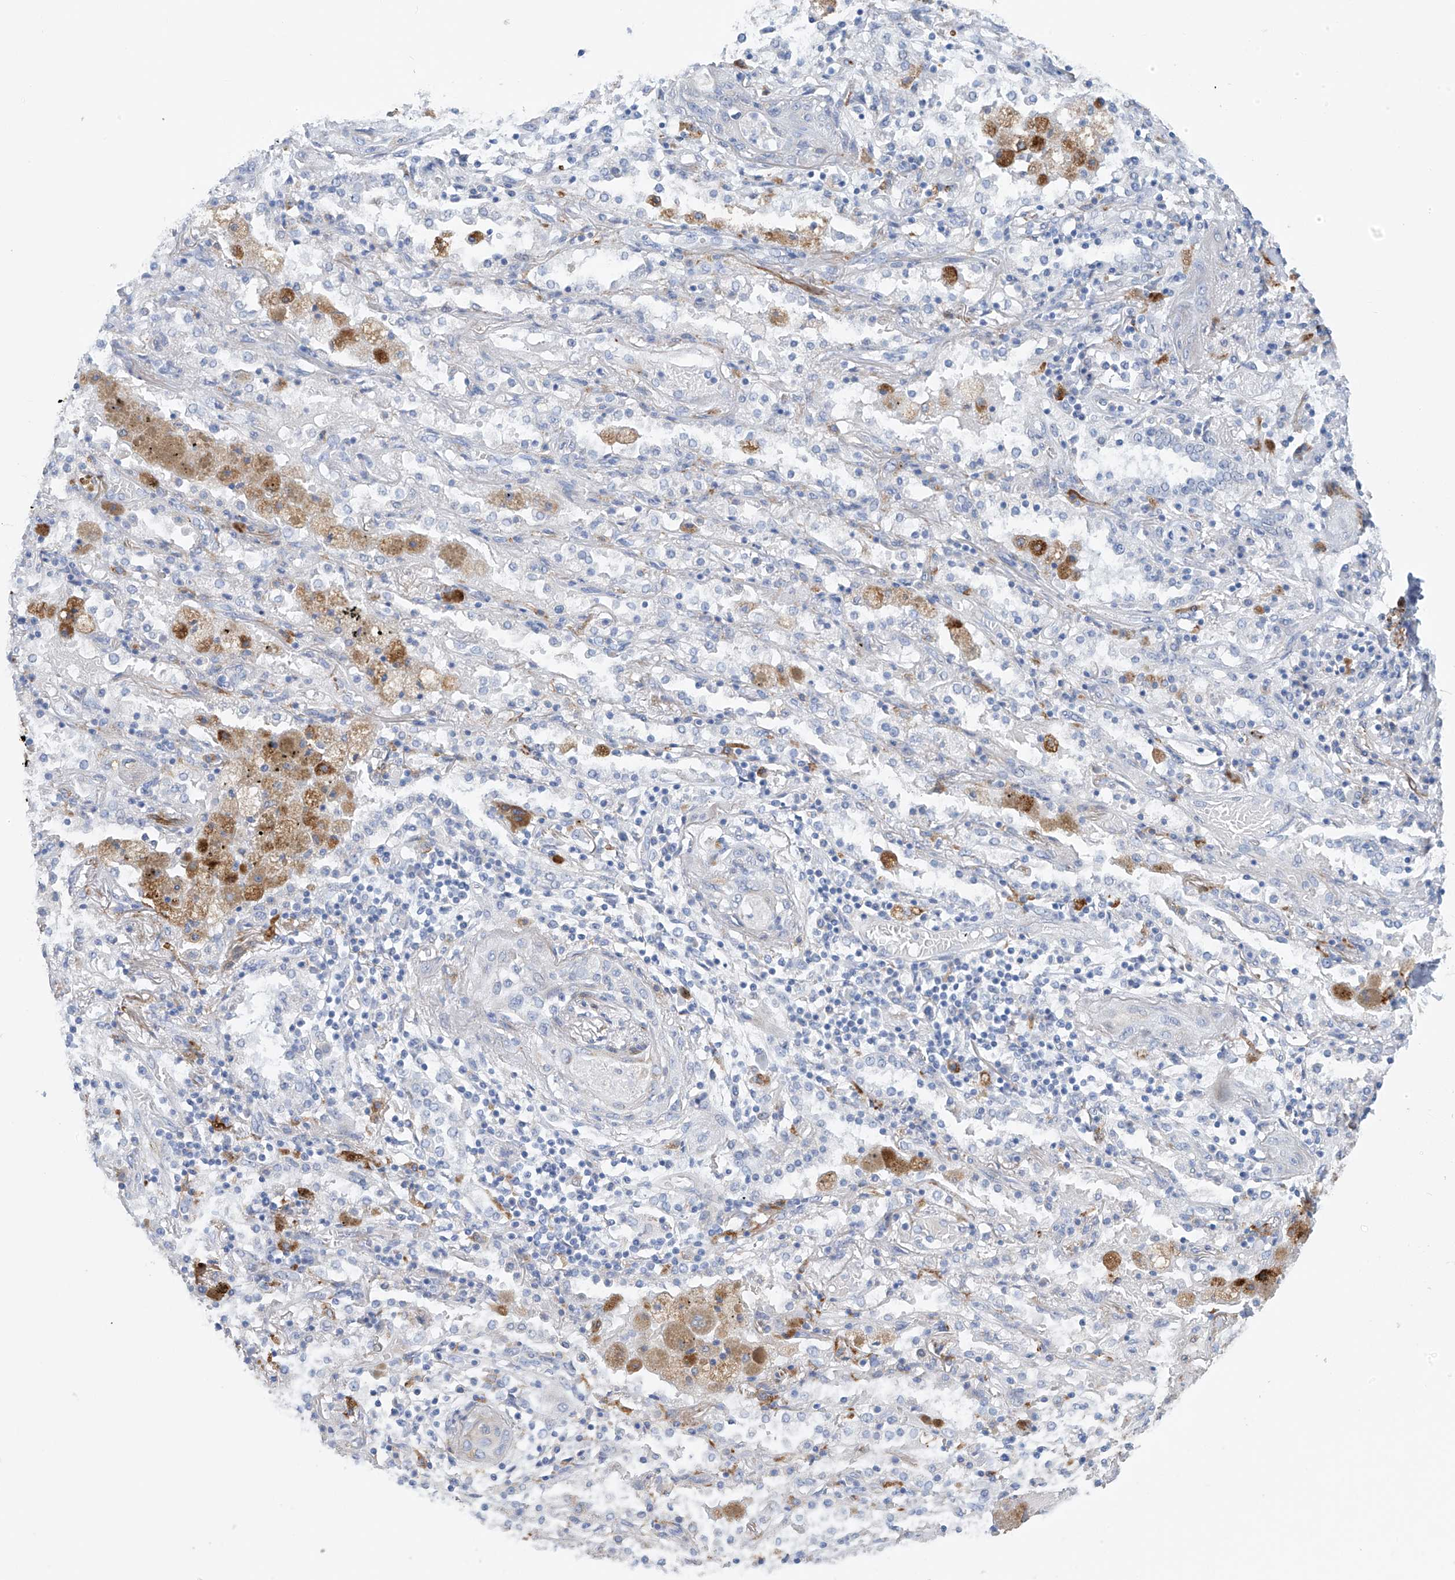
{"staining": {"intensity": "negative", "quantity": "none", "location": "none"}, "tissue": "lung cancer", "cell_type": "Tumor cells", "image_type": "cancer", "snomed": [{"axis": "morphology", "description": "Squamous cell carcinoma, NOS"}, {"axis": "topography", "description": "Lung"}], "caption": "Tumor cells are negative for protein expression in human lung cancer (squamous cell carcinoma). (DAB immunohistochemistry visualized using brightfield microscopy, high magnification).", "gene": "GLMP", "patient": {"sex": "female", "age": 47}}